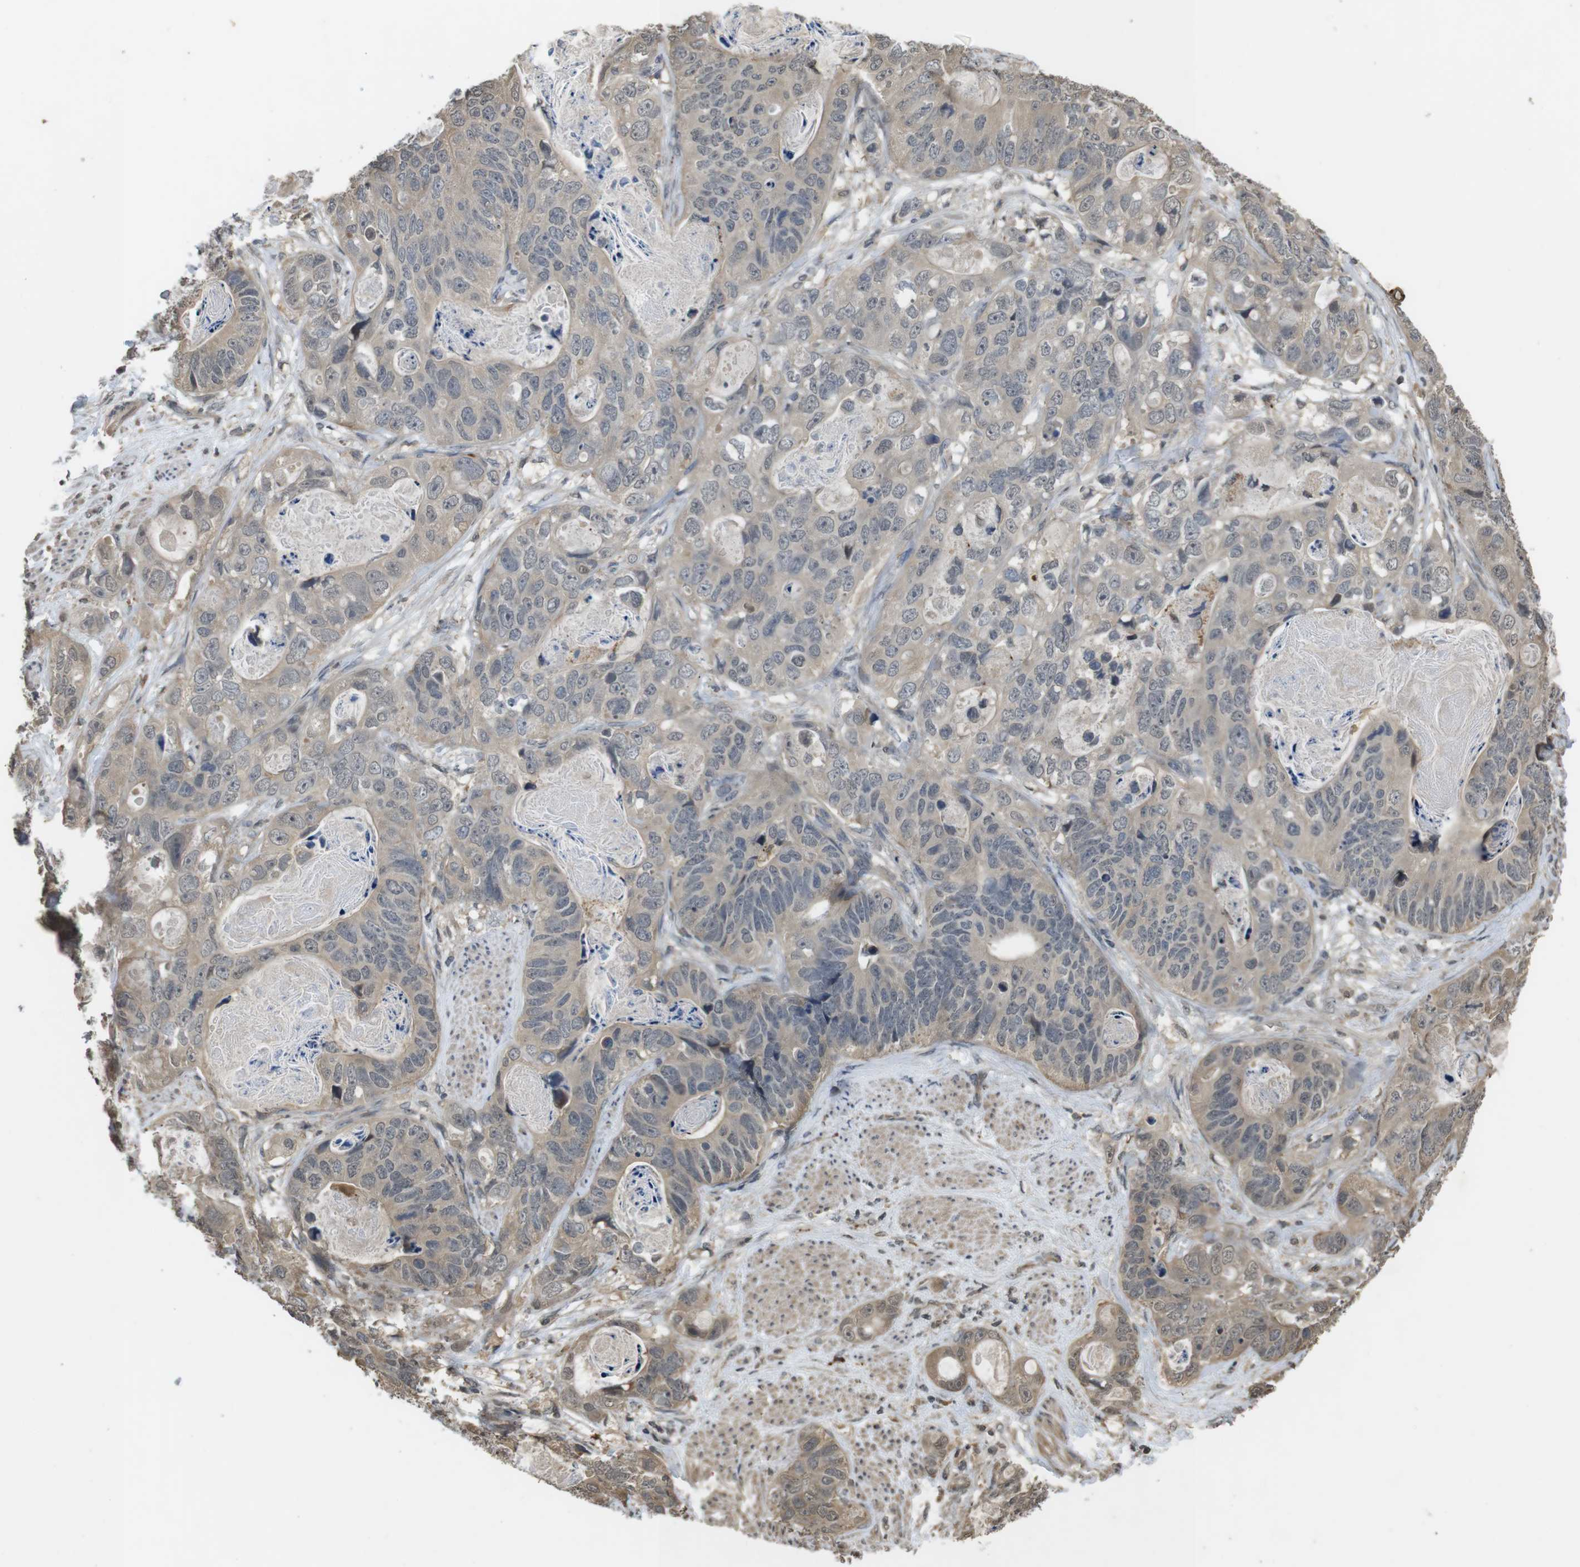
{"staining": {"intensity": "weak", "quantity": "25%-75%", "location": "cytoplasmic/membranous,nuclear"}, "tissue": "stomach cancer", "cell_type": "Tumor cells", "image_type": "cancer", "snomed": [{"axis": "morphology", "description": "Adenocarcinoma, NOS"}, {"axis": "topography", "description": "Stomach"}], "caption": "A high-resolution micrograph shows immunohistochemistry (IHC) staining of stomach cancer, which shows weak cytoplasmic/membranous and nuclear positivity in about 25%-75% of tumor cells.", "gene": "FZD10", "patient": {"sex": "female", "age": 89}}